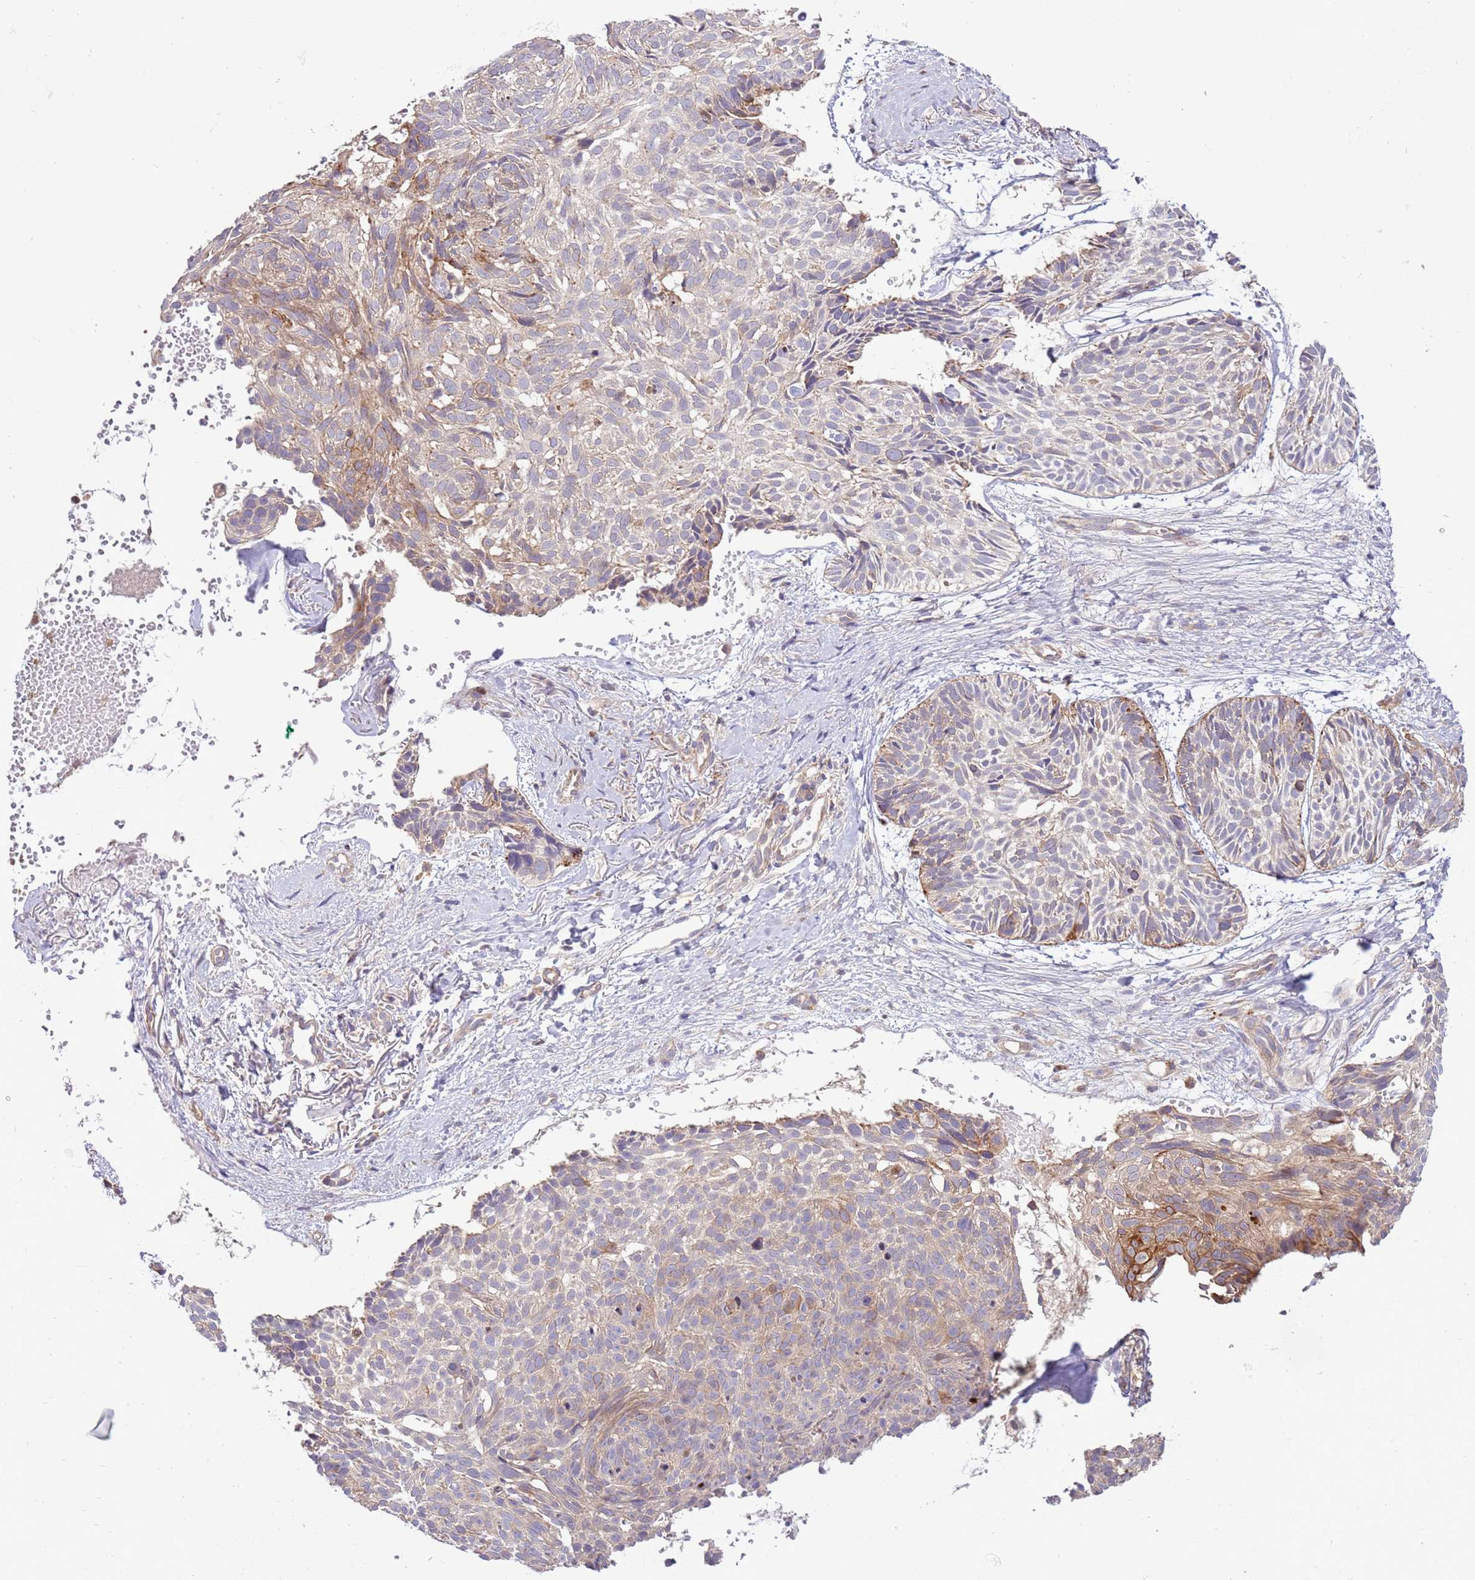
{"staining": {"intensity": "moderate", "quantity": "<25%", "location": "cytoplasmic/membranous"}, "tissue": "skin cancer", "cell_type": "Tumor cells", "image_type": "cancer", "snomed": [{"axis": "morphology", "description": "Normal tissue, NOS"}, {"axis": "morphology", "description": "Basal cell carcinoma"}, {"axis": "topography", "description": "Skin"}], "caption": "A photomicrograph of skin cancer (basal cell carcinoma) stained for a protein demonstrates moderate cytoplasmic/membranous brown staining in tumor cells. (brown staining indicates protein expression, while blue staining denotes nuclei).", "gene": "ZNF624", "patient": {"sex": "male", "age": 66}}